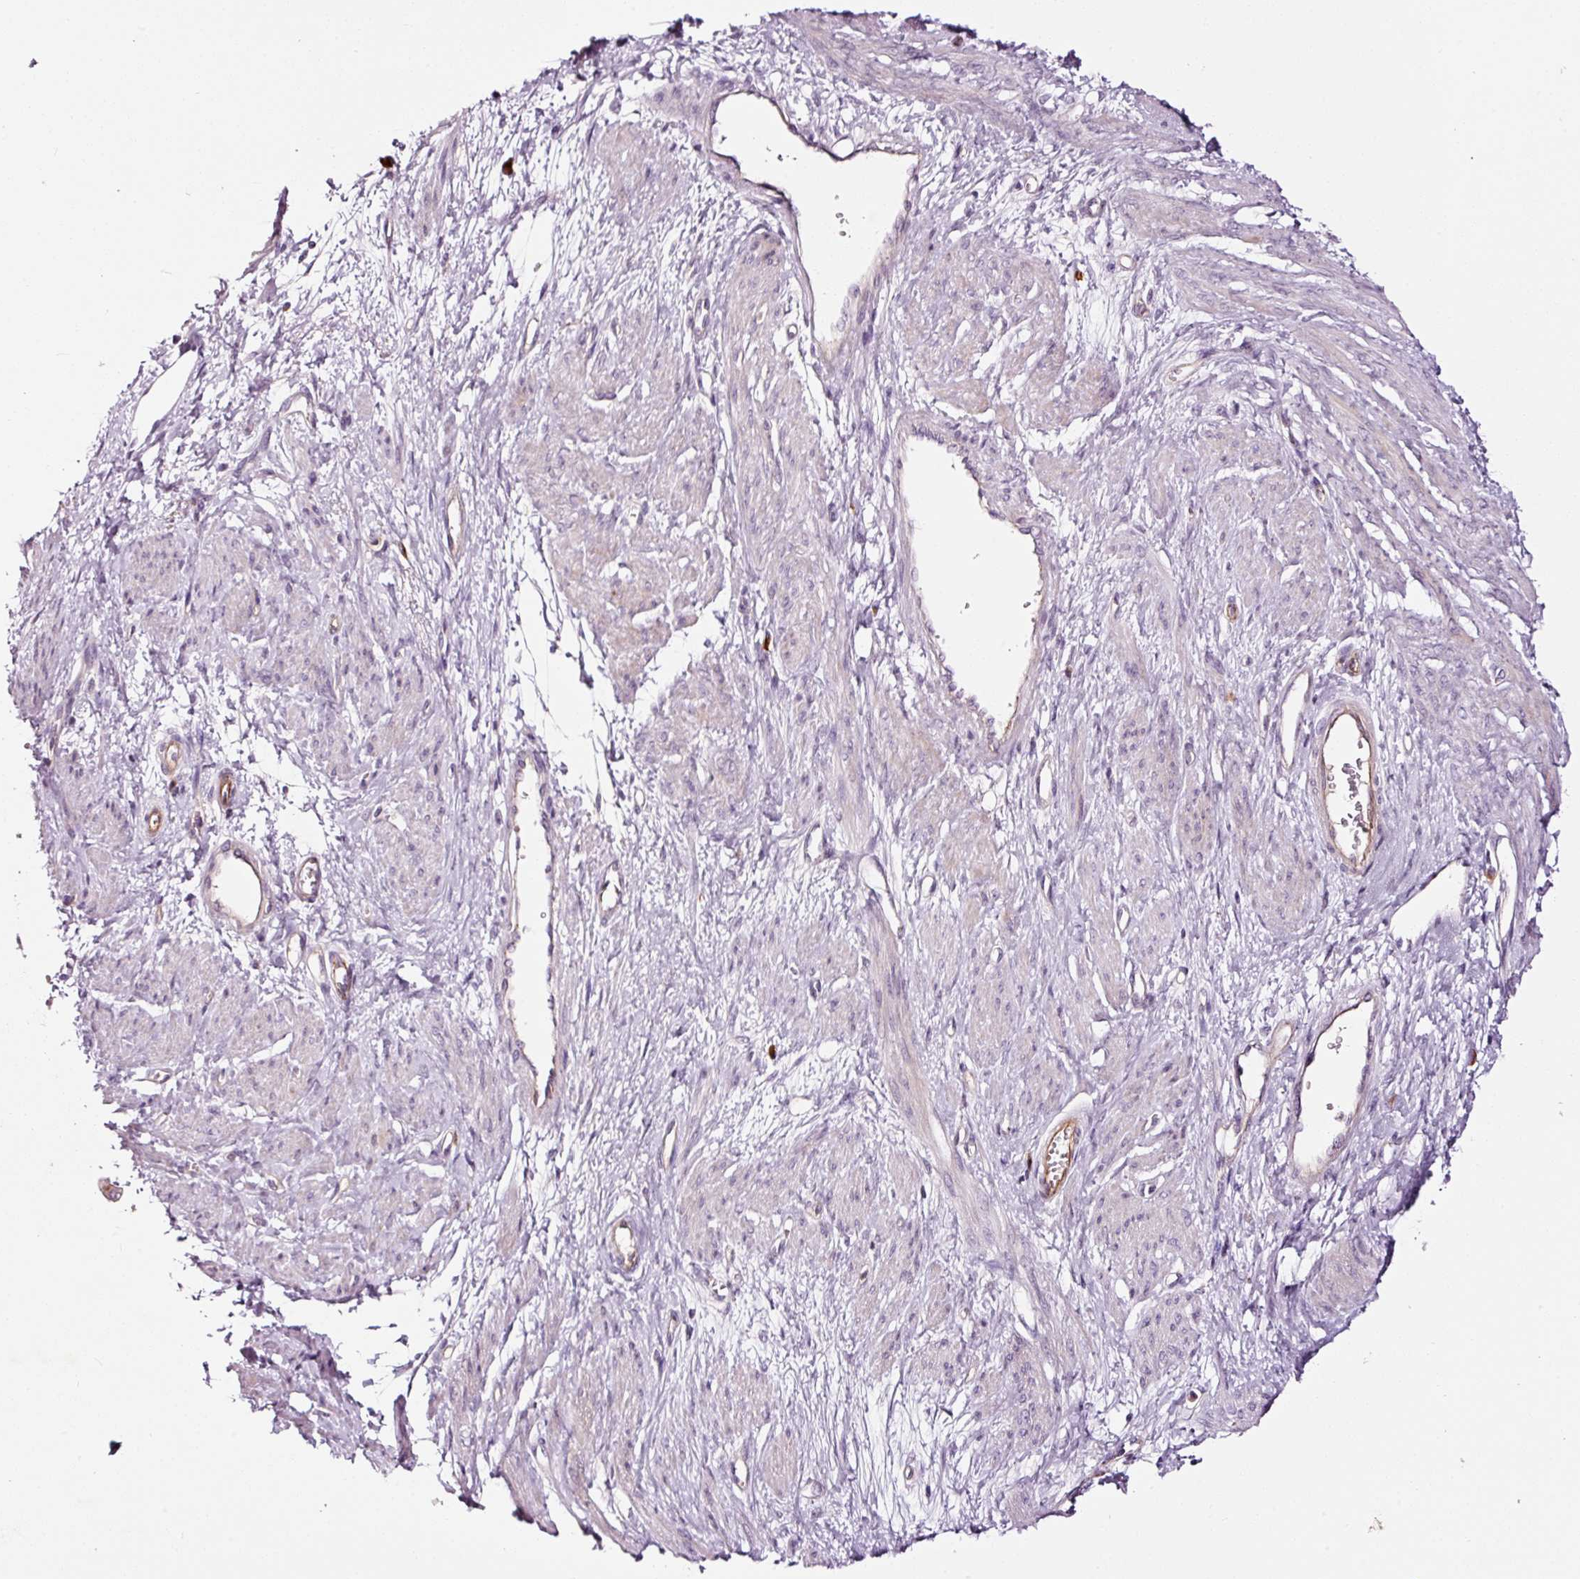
{"staining": {"intensity": "negative", "quantity": "none", "location": "none"}, "tissue": "smooth muscle", "cell_type": "Smooth muscle cells", "image_type": "normal", "snomed": [{"axis": "morphology", "description": "Normal tissue, NOS"}, {"axis": "topography", "description": "Smooth muscle"}, {"axis": "topography", "description": "Uterus"}], "caption": "Protein analysis of normal smooth muscle exhibits no significant staining in smooth muscle cells. (DAB (3,3'-diaminobenzidine) immunohistochemistry, high magnification).", "gene": "ABCB4", "patient": {"sex": "female", "age": 39}}